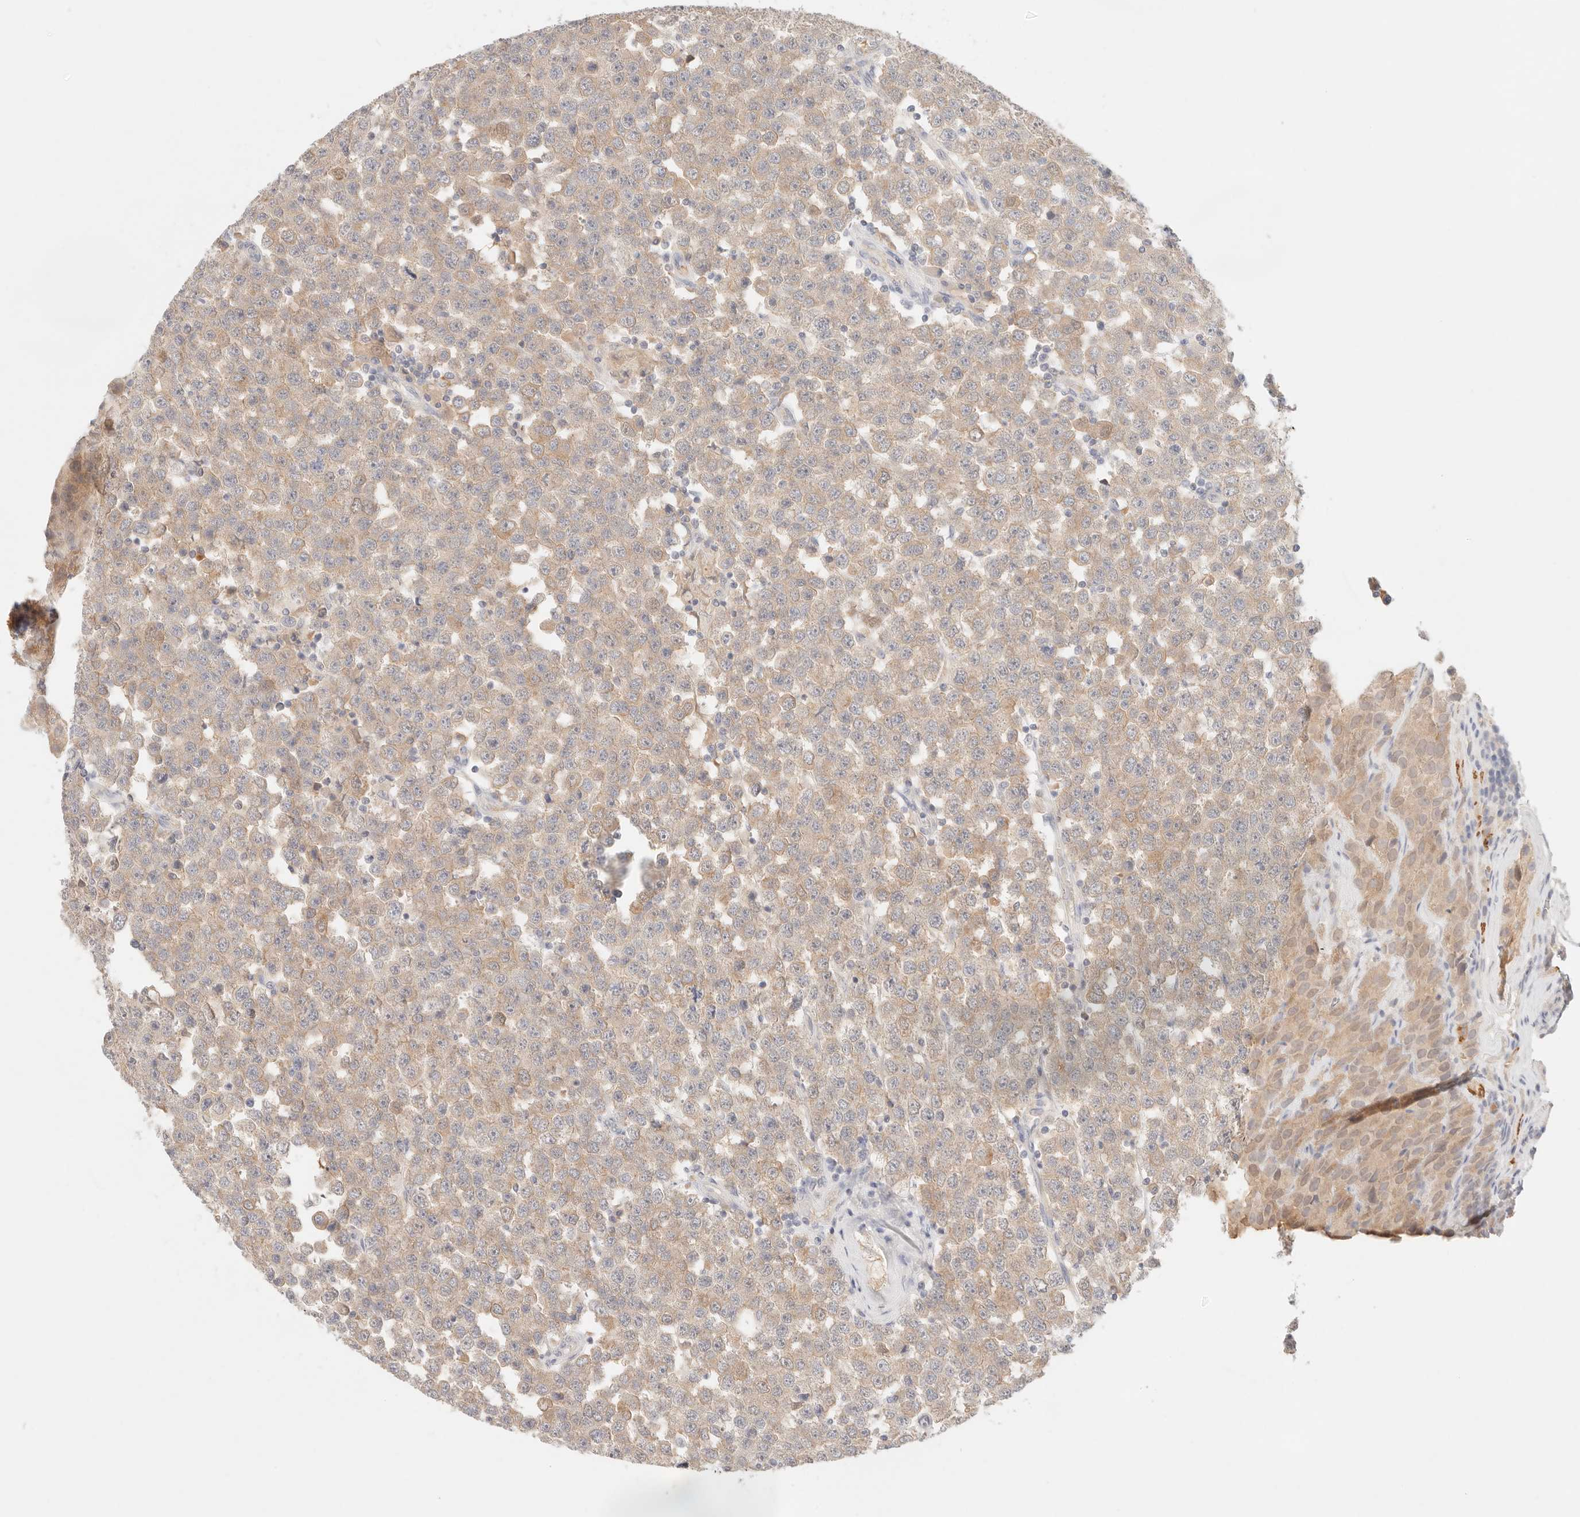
{"staining": {"intensity": "weak", "quantity": ">75%", "location": "cytoplasmic/membranous"}, "tissue": "testis cancer", "cell_type": "Tumor cells", "image_type": "cancer", "snomed": [{"axis": "morphology", "description": "Seminoma, NOS"}, {"axis": "topography", "description": "Testis"}], "caption": "High-power microscopy captured an IHC micrograph of testis seminoma, revealing weak cytoplasmic/membranous positivity in approximately >75% of tumor cells.", "gene": "SPHK1", "patient": {"sex": "male", "age": 28}}